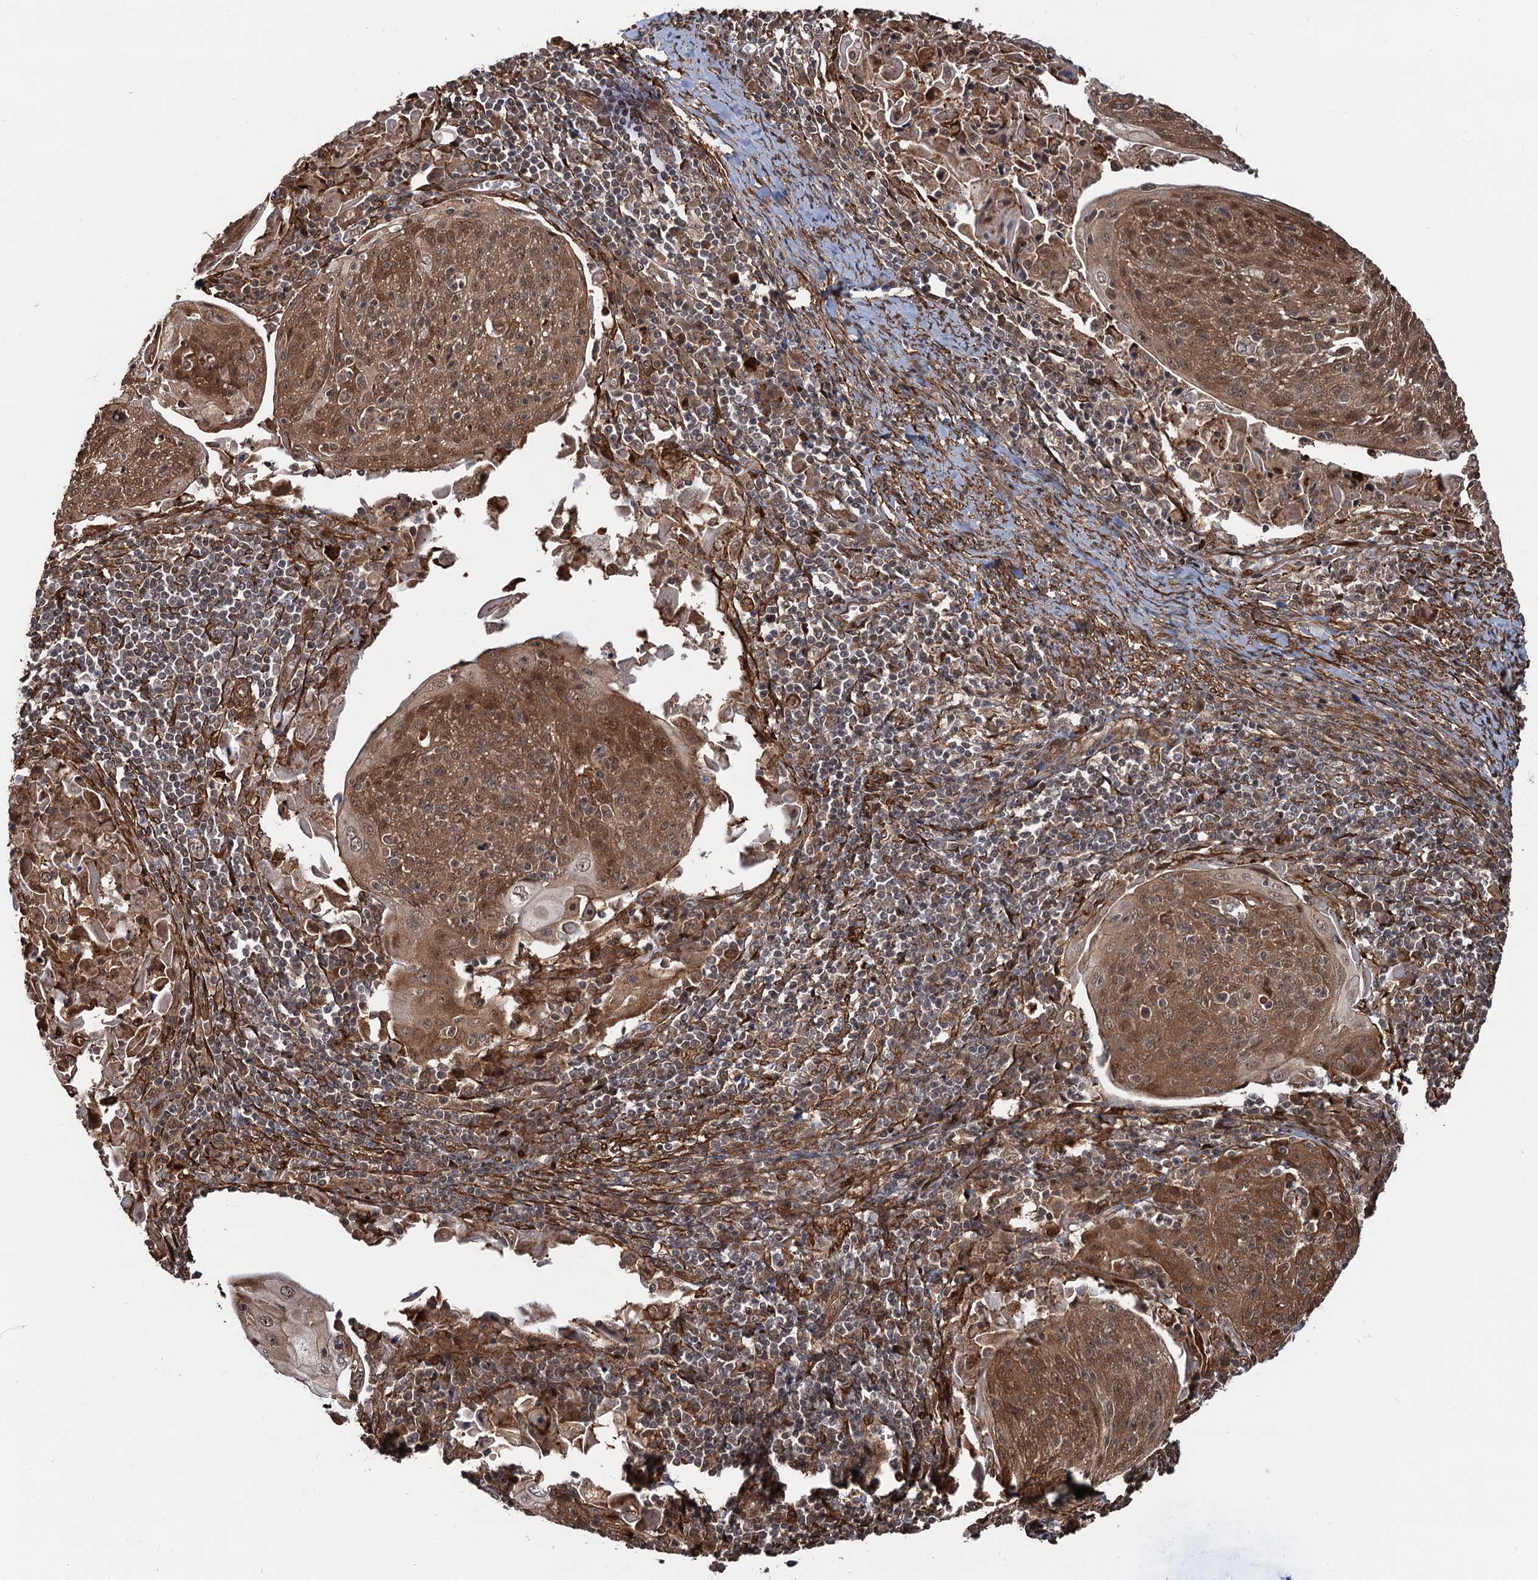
{"staining": {"intensity": "moderate", "quantity": ">75%", "location": "cytoplasmic/membranous,nuclear"}, "tissue": "cervical cancer", "cell_type": "Tumor cells", "image_type": "cancer", "snomed": [{"axis": "morphology", "description": "Squamous cell carcinoma, NOS"}, {"axis": "topography", "description": "Cervix"}], "caption": "Moderate cytoplasmic/membranous and nuclear positivity is appreciated in approximately >75% of tumor cells in cervical cancer (squamous cell carcinoma).", "gene": "SNRNP25", "patient": {"sex": "female", "age": 67}}